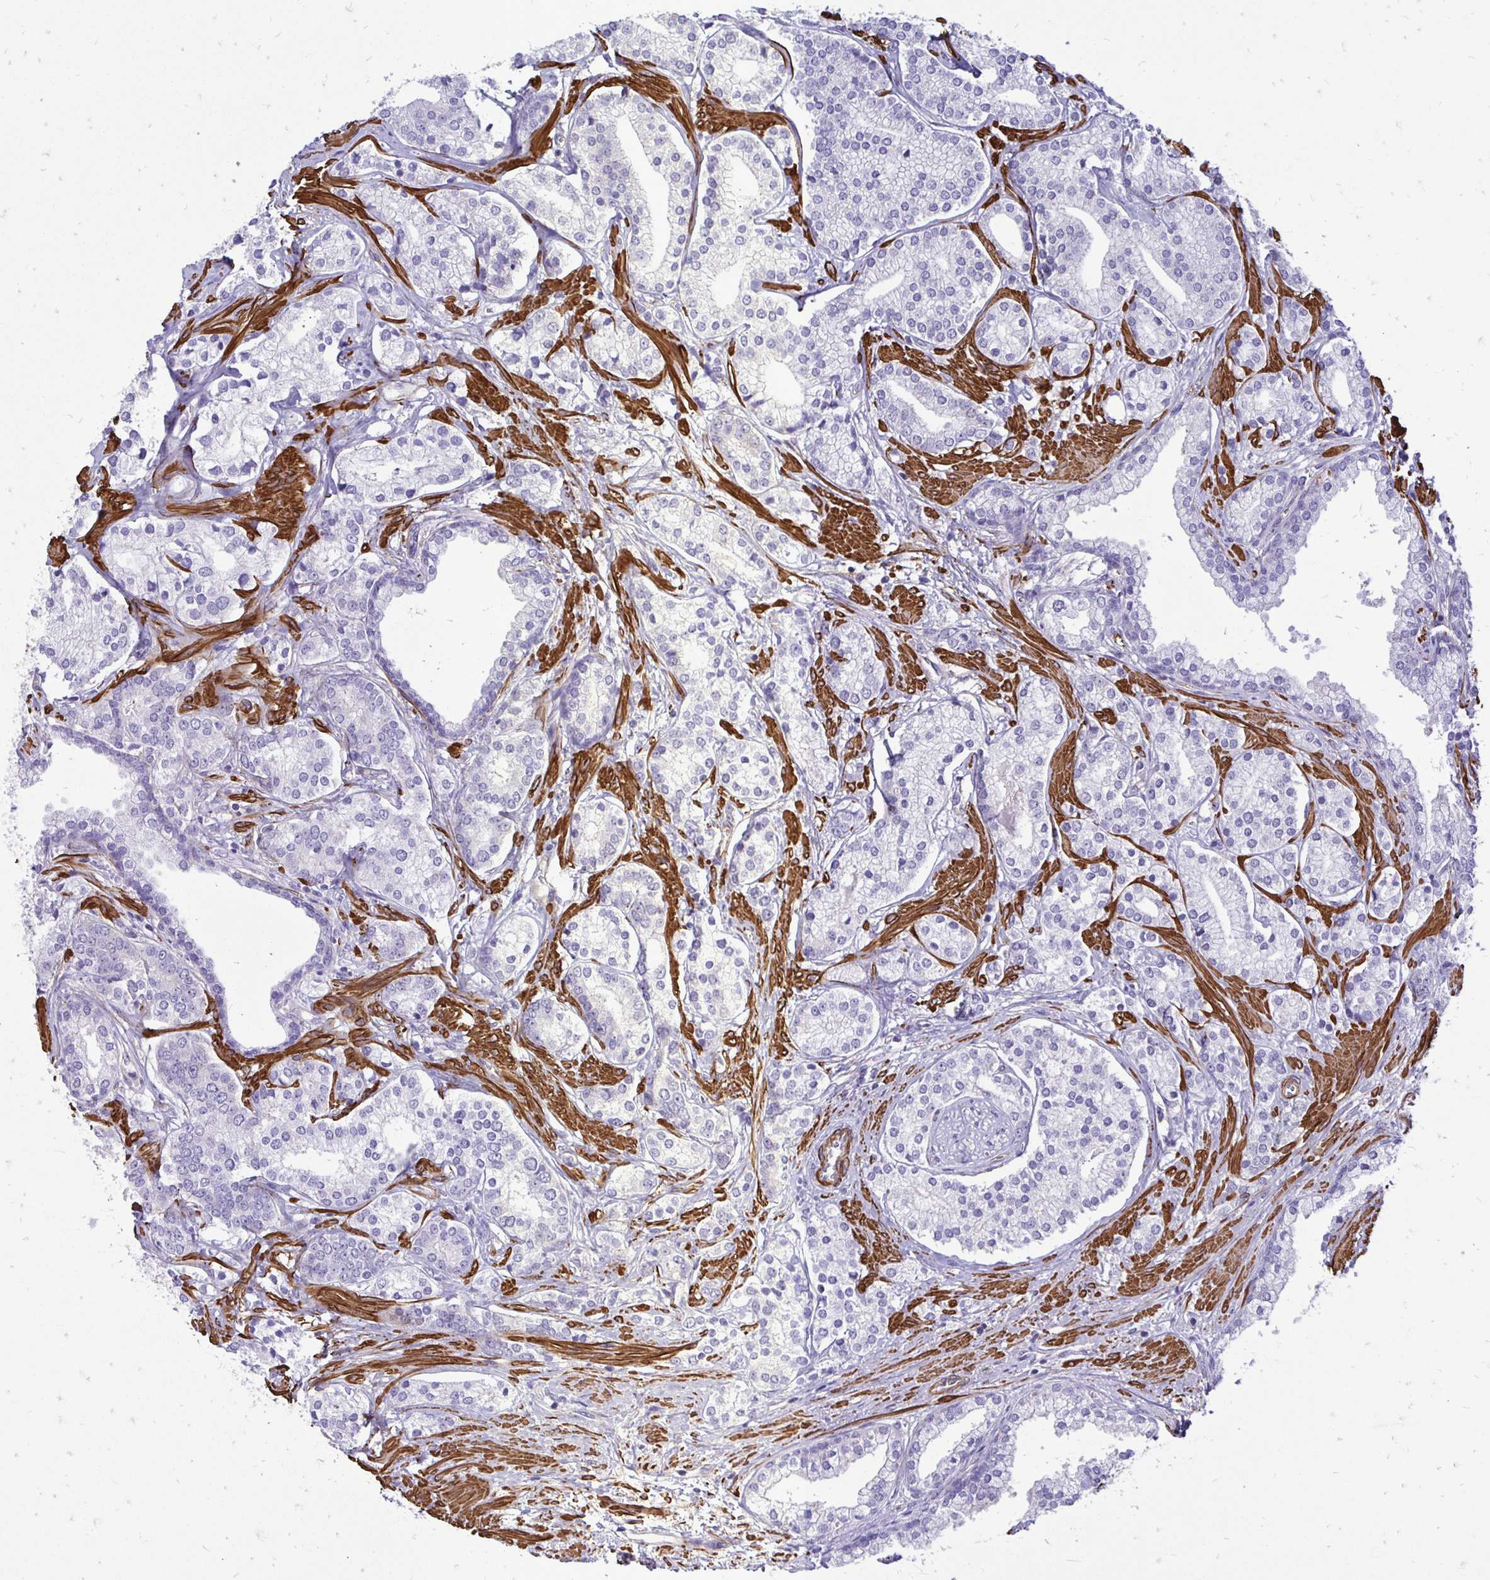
{"staining": {"intensity": "negative", "quantity": "none", "location": "none"}, "tissue": "prostate cancer", "cell_type": "Tumor cells", "image_type": "cancer", "snomed": [{"axis": "morphology", "description": "Adenocarcinoma, High grade"}, {"axis": "topography", "description": "Prostate"}], "caption": "DAB (3,3'-diaminobenzidine) immunohistochemical staining of prostate cancer (high-grade adenocarcinoma) reveals no significant positivity in tumor cells.", "gene": "CTPS1", "patient": {"sex": "male", "age": 58}}